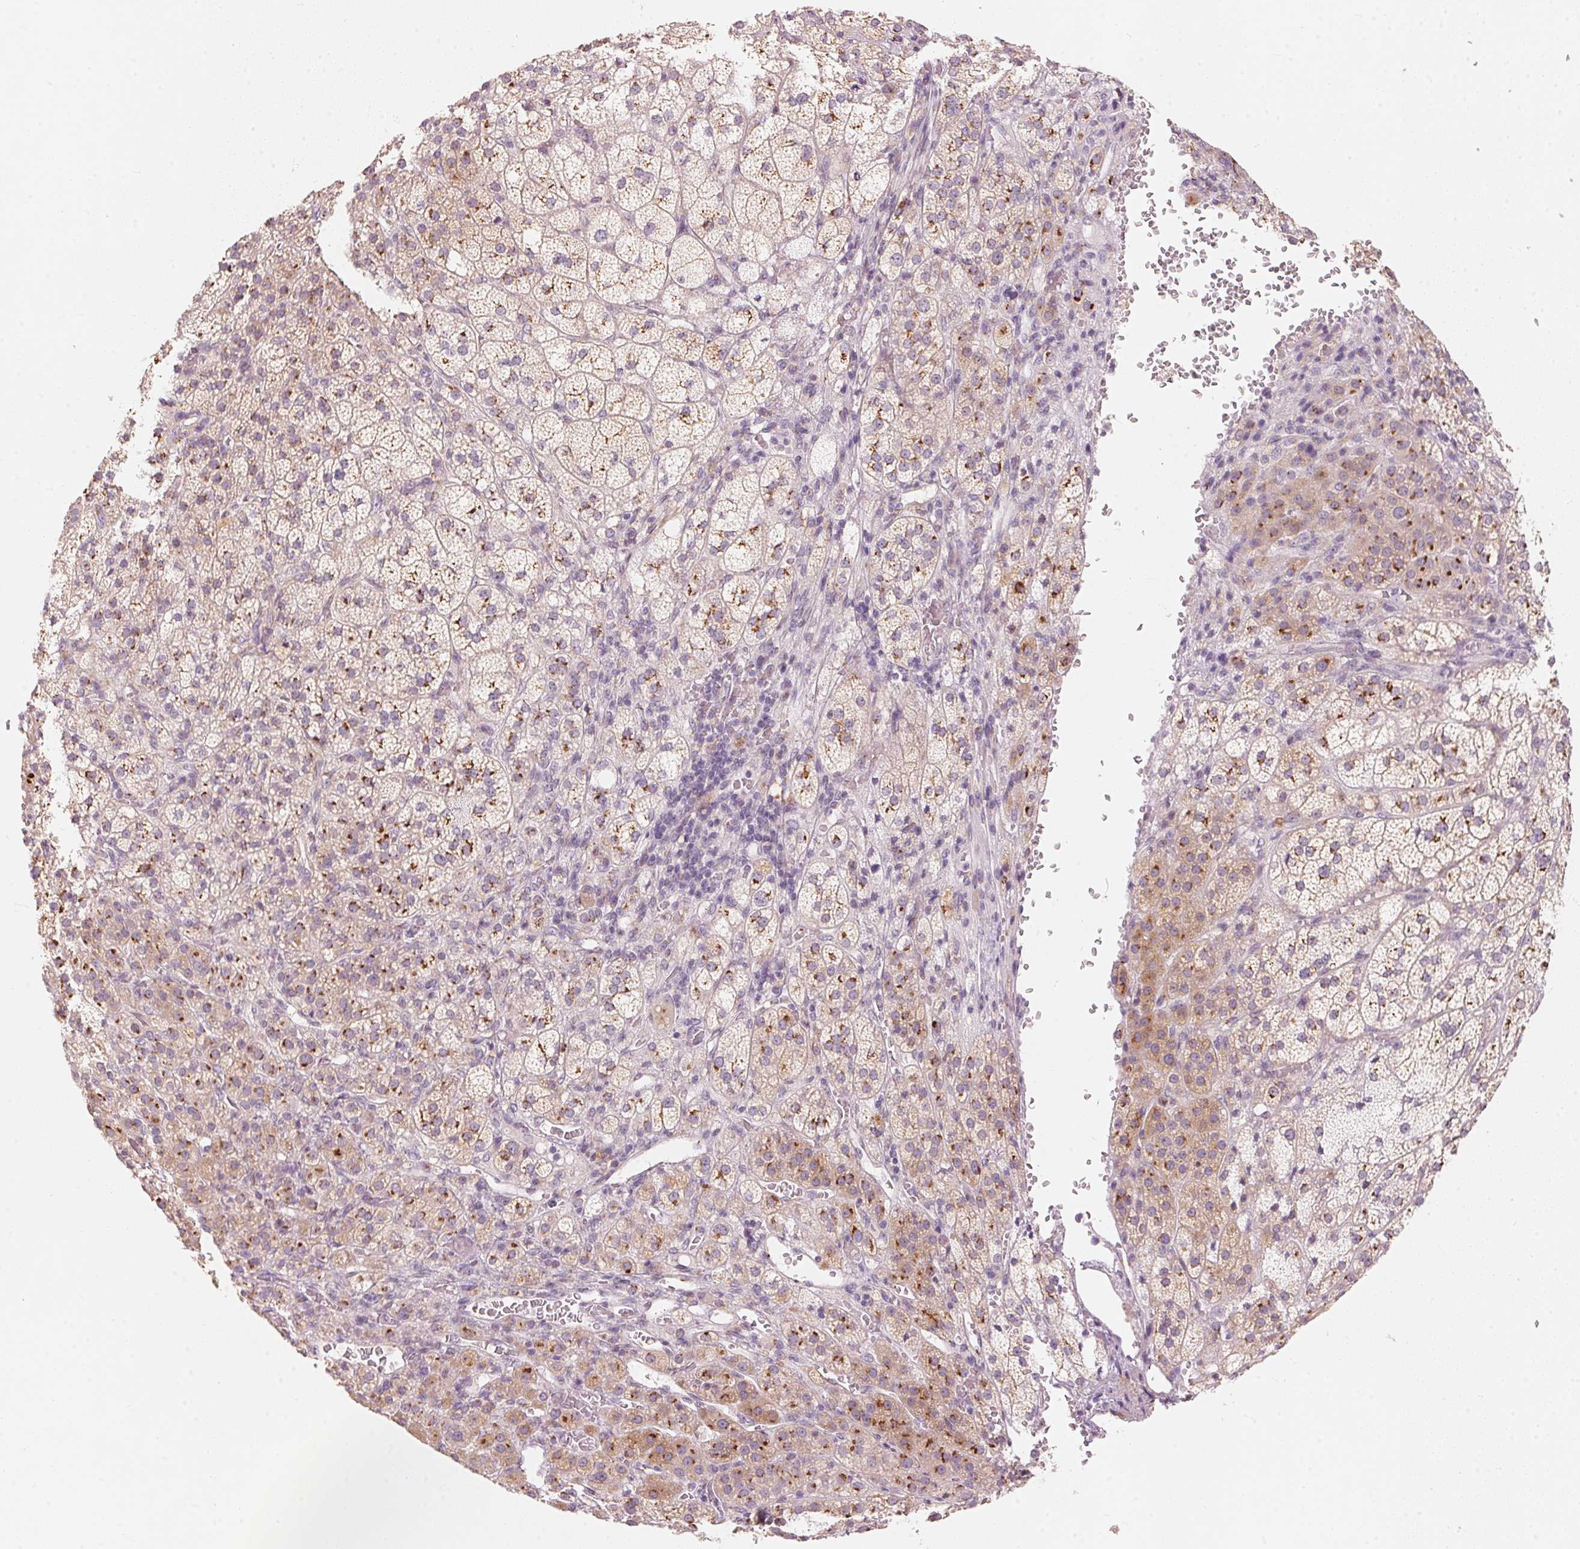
{"staining": {"intensity": "moderate", "quantity": "25%-75%", "location": "cytoplasmic/membranous"}, "tissue": "adrenal gland", "cell_type": "Glandular cells", "image_type": "normal", "snomed": [{"axis": "morphology", "description": "Normal tissue, NOS"}, {"axis": "topography", "description": "Adrenal gland"}], "caption": "Immunohistochemistry (IHC) image of benign adrenal gland: human adrenal gland stained using immunohistochemistry (IHC) exhibits medium levels of moderate protein expression localized specifically in the cytoplasmic/membranous of glandular cells, appearing as a cytoplasmic/membranous brown color.", "gene": "DRAM2", "patient": {"sex": "female", "age": 60}}